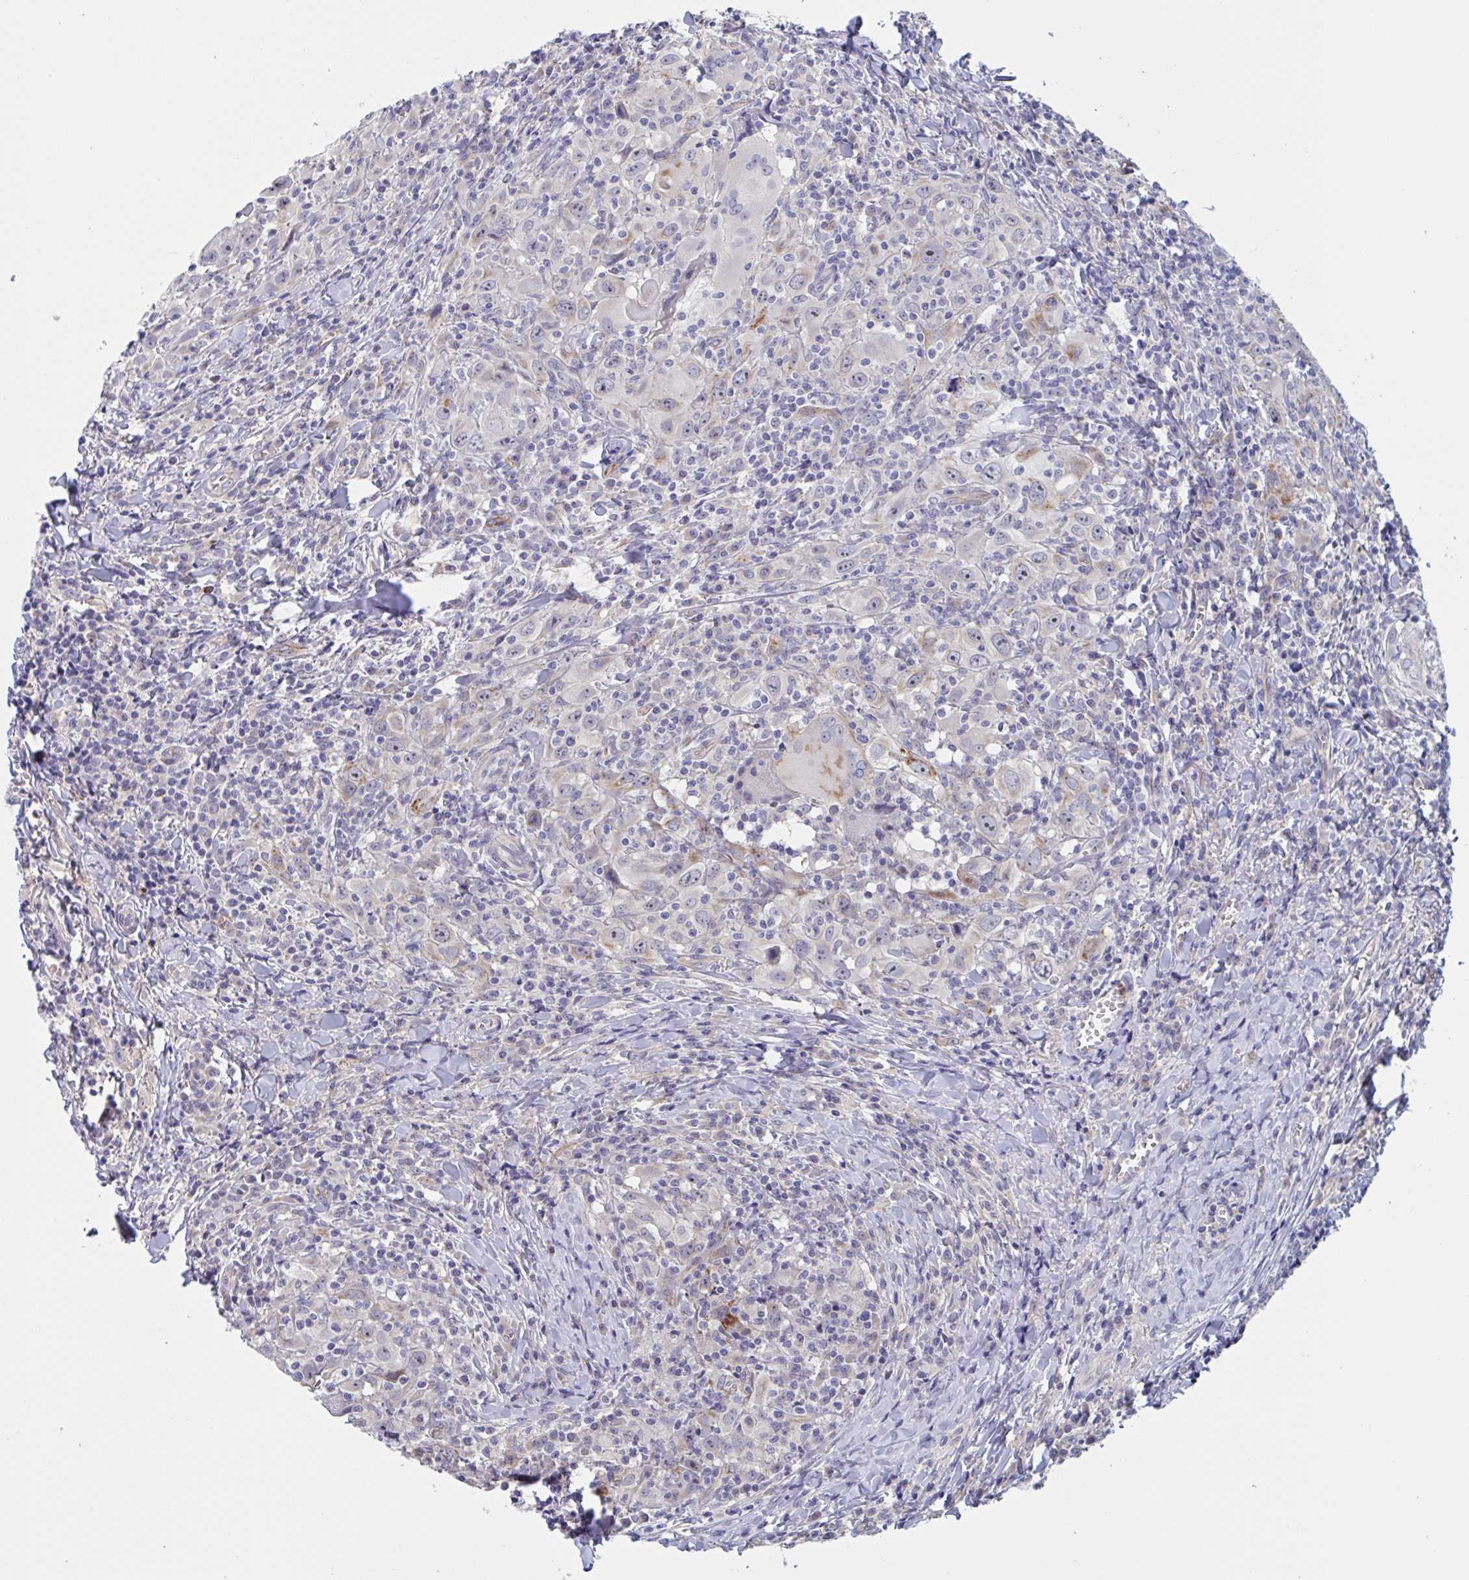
{"staining": {"intensity": "strong", "quantity": "<25%", "location": "cytoplasmic/membranous"}, "tissue": "head and neck cancer", "cell_type": "Tumor cells", "image_type": "cancer", "snomed": [{"axis": "morphology", "description": "Squamous cell carcinoma, NOS"}, {"axis": "topography", "description": "Head-Neck"}], "caption": "Tumor cells reveal medium levels of strong cytoplasmic/membranous staining in approximately <25% of cells in human head and neck squamous cell carcinoma.", "gene": "ST14", "patient": {"sex": "female", "age": 95}}